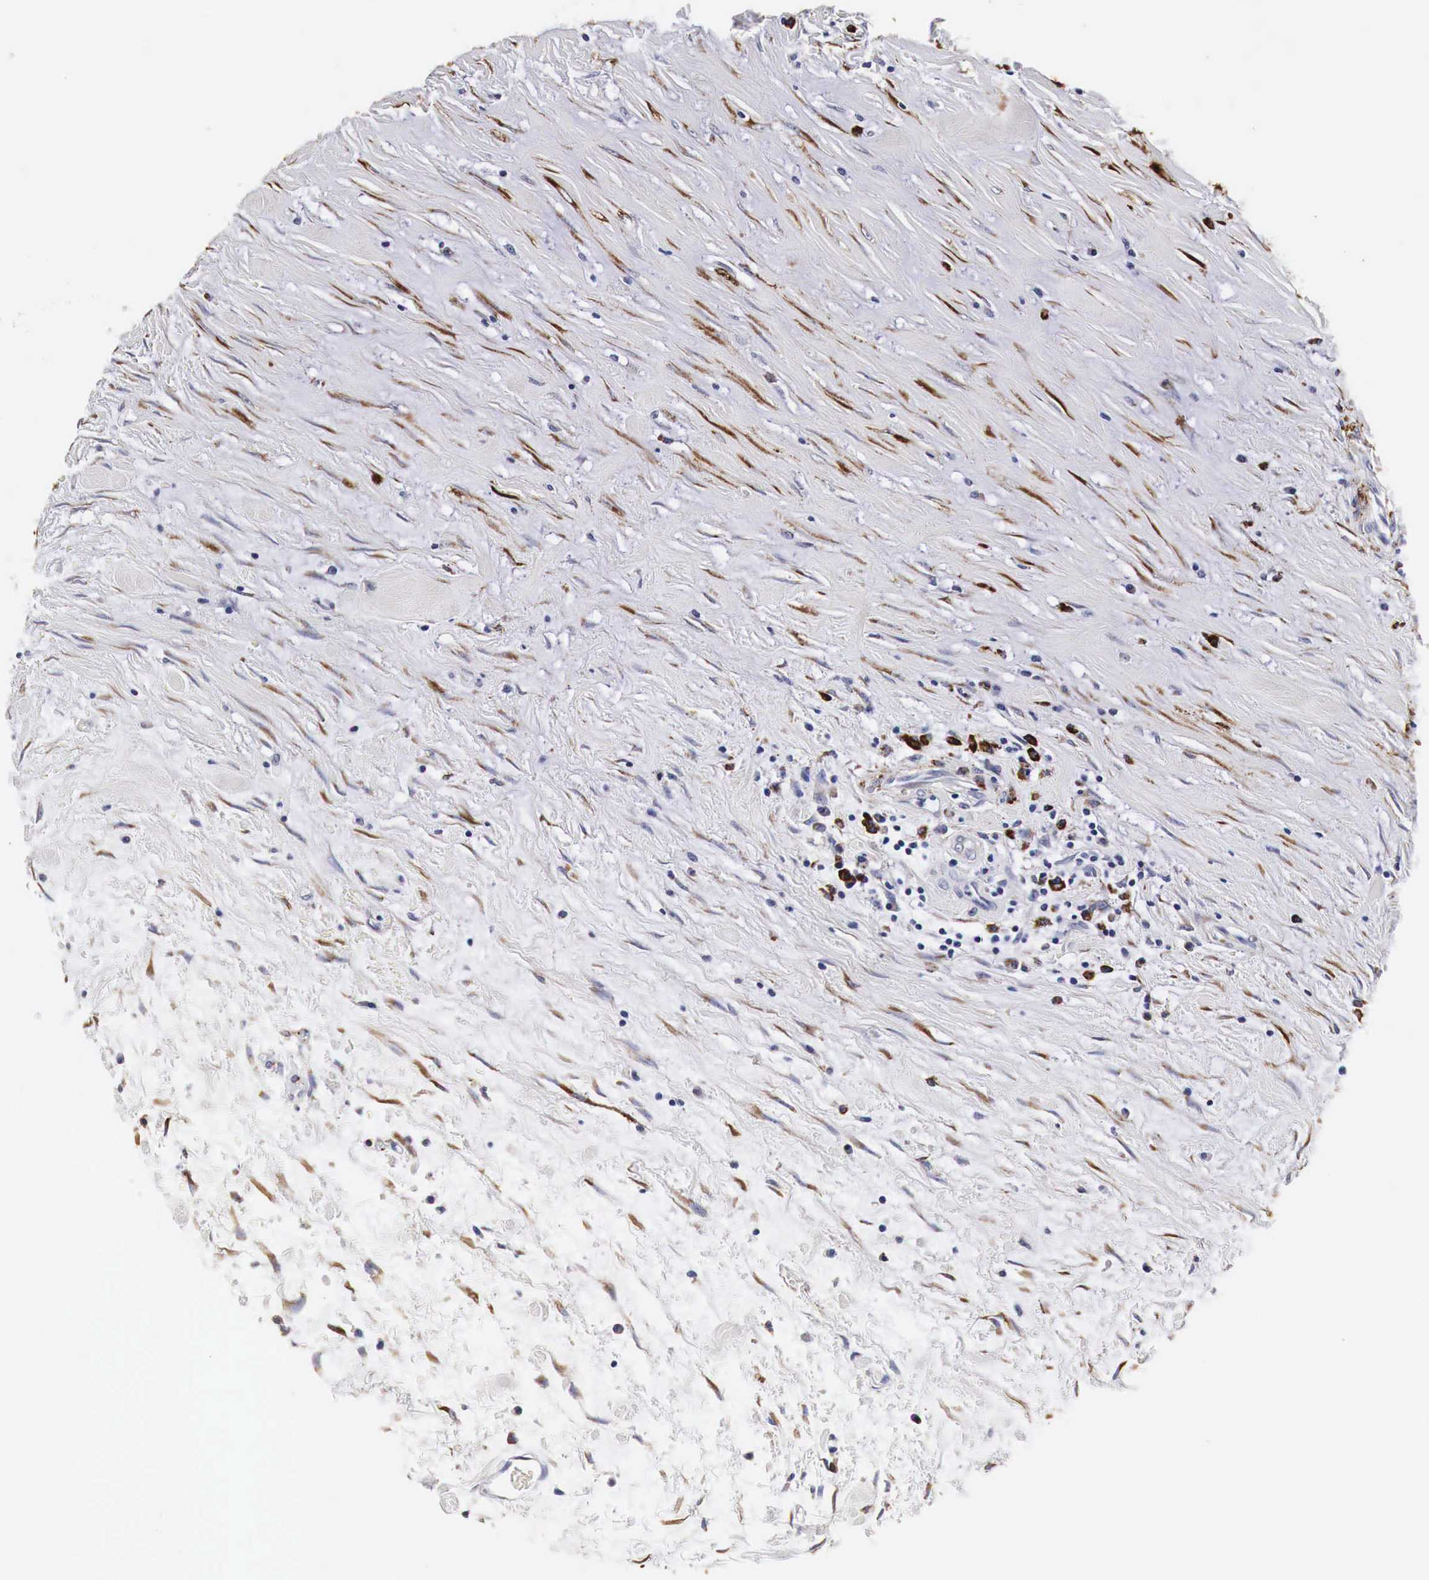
{"staining": {"intensity": "moderate", "quantity": ">75%", "location": "cytoplasmic/membranous"}, "tissue": "colorectal cancer", "cell_type": "Tumor cells", "image_type": "cancer", "snomed": [{"axis": "morphology", "description": "Adenocarcinoma, NOS"}, {"axis": "topography", "description": "Rectum"}], "caption": "Colorectal adenocarcinoma stained with a brown dye shows moderate cytoplasmic/membranous positive expression in approximately >75% of tumor cells.", "gene": "CKAP4", "patient": {"sex": "female", "age": 57}}